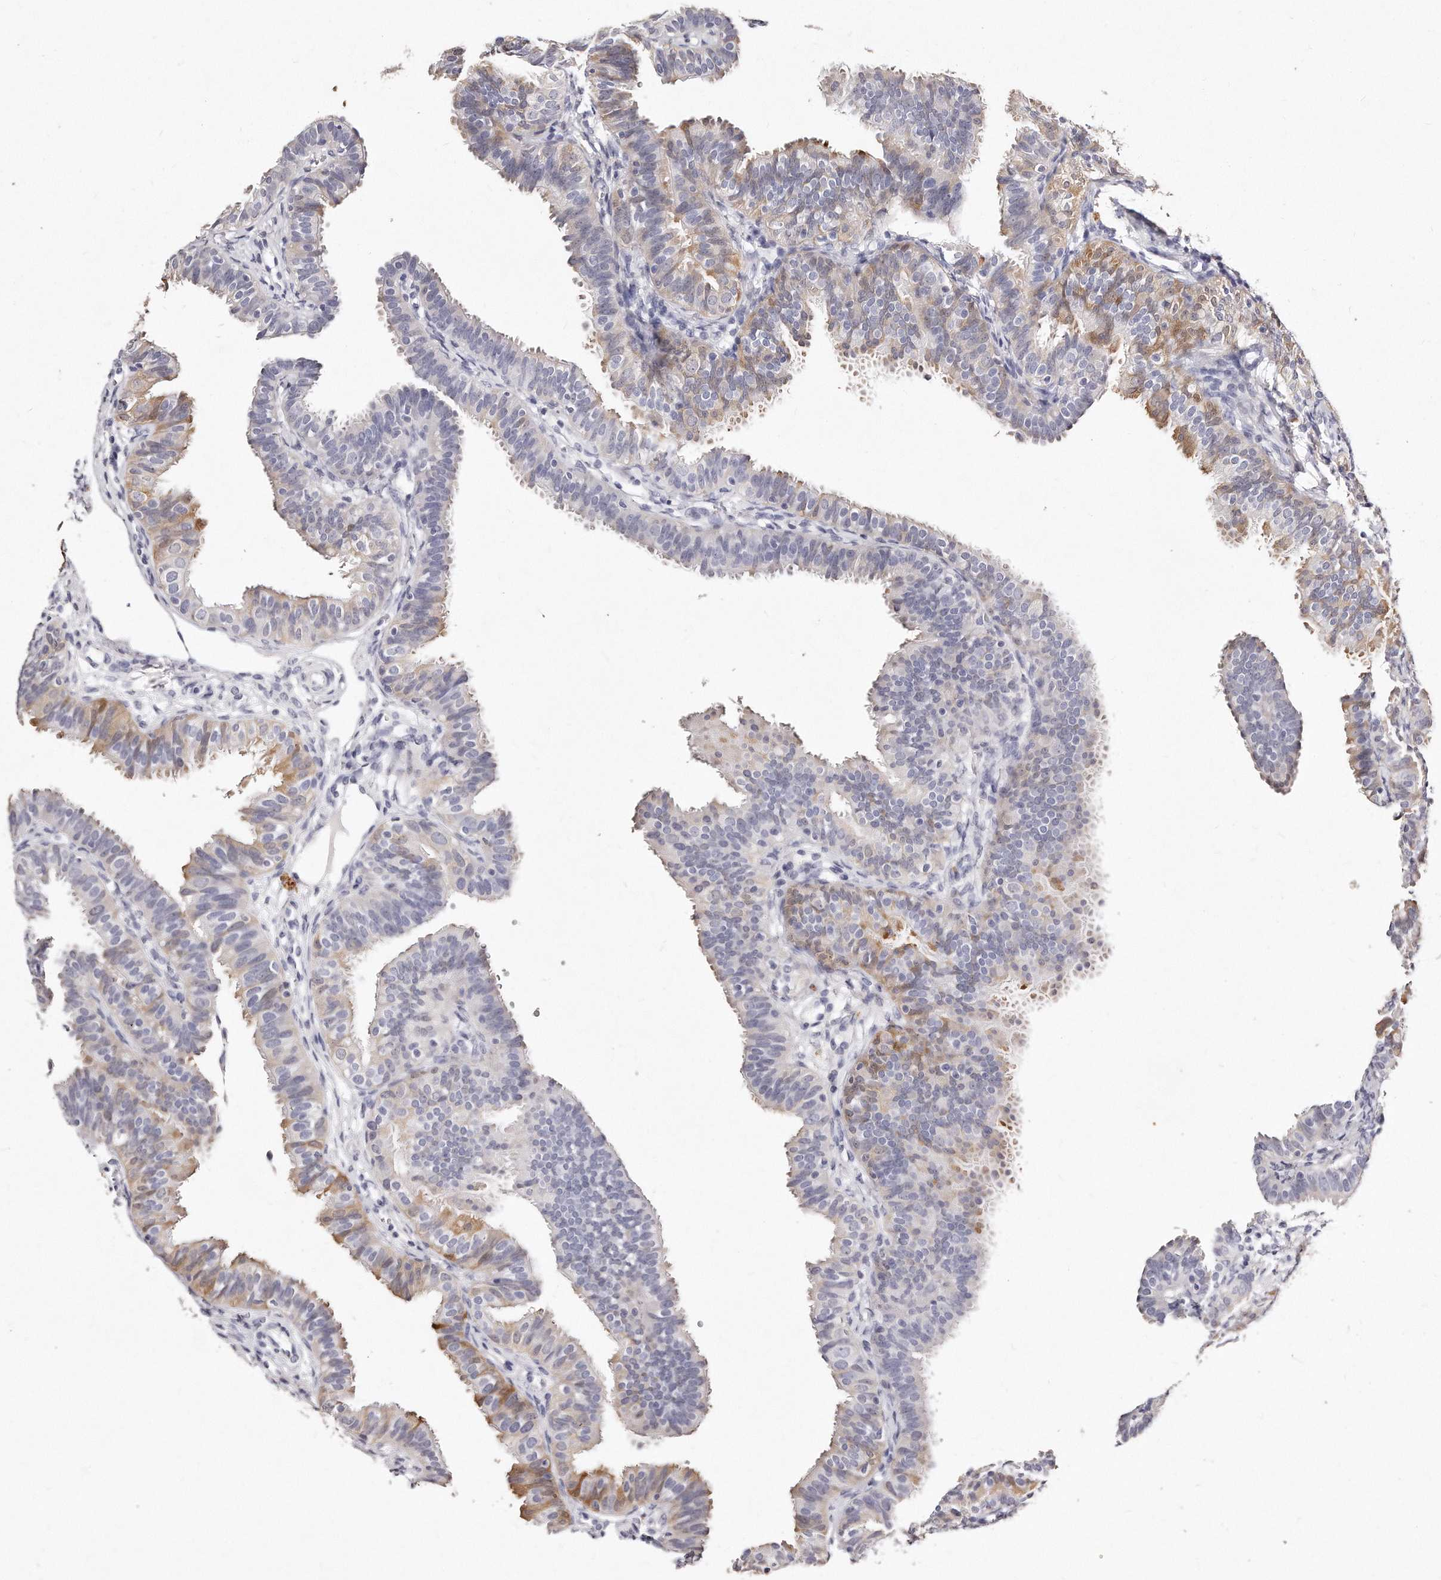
{"staining": {"intensity": "weak", "quantity": "<25%", "location": "cytoplasmic/membranous"}, "tissue": "fallopian tube", "cell_type": "Glandular cells", "image_type": "normal", "snomed": [{"axis": "morphology", "description": "Normal tissue, NOS"}, {"axis": "topography", "description": "Fallopian tube"}], "caption": "Fallopian tube was stained to show a protein in brown. There is no significant expression in glandular cells.", "gene": "GDA", "patient": {"sex": "female", "age": 35}}